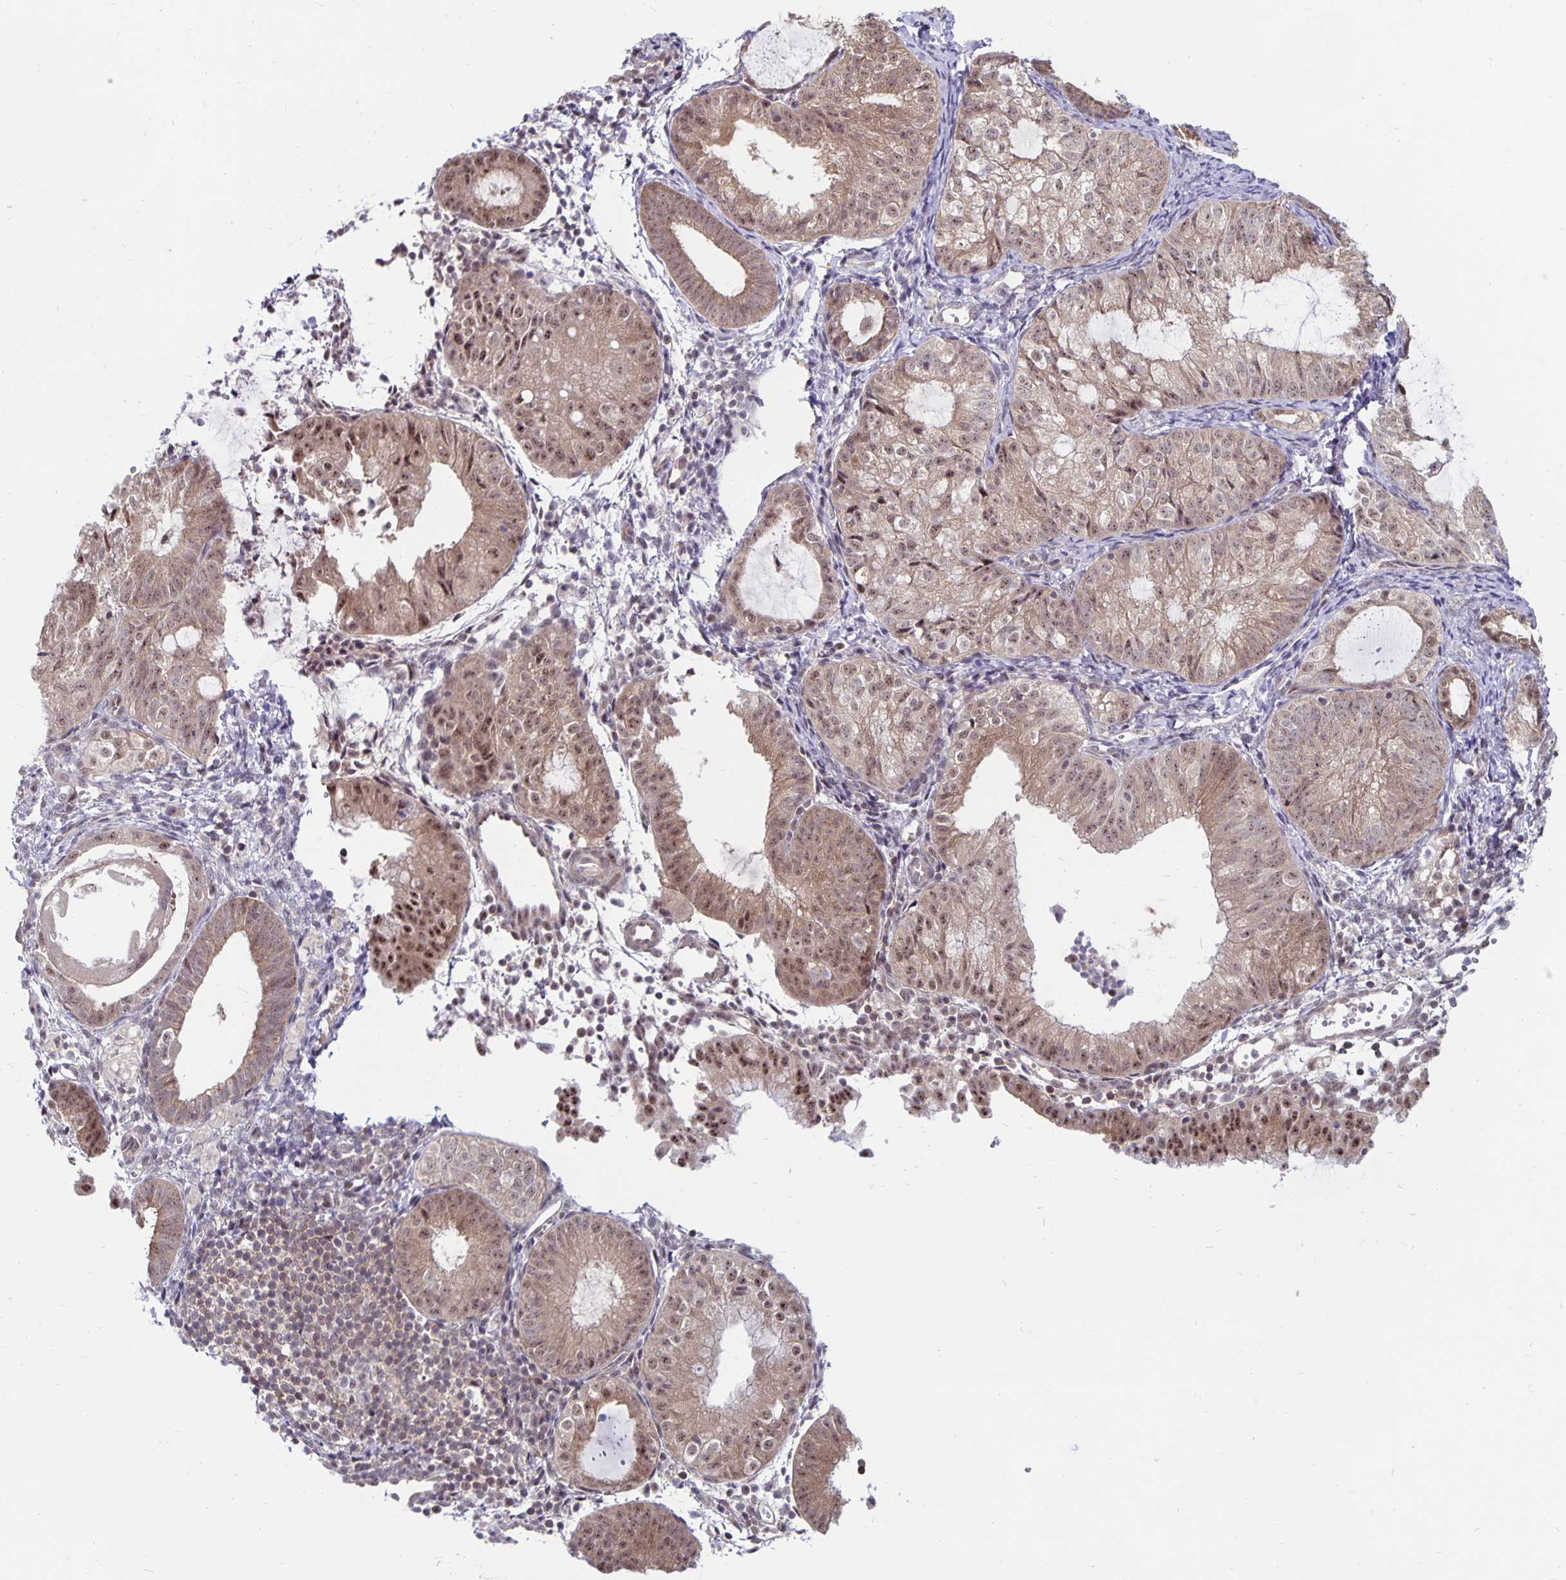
{"staining": {"intensity": "weak", "quantity": ">75%", "location": "nuclear"}, "tissue": "endometrial cancer", "cell_type": "Tumor cells", "image_type": "cancer", "snomed": [{"axis": "morphology", "description": "Normal tissue, NOS"}, {"axis": "morphology", "description": "Adenocarcinoma, NOS"}, {"axis": "topography", "description": "Smooth muscle"}, {"axis": "topography", "description": "Endometrium"}, {"axis": "topography", "description": "Myometrium, NOS"}], "caption": "Human endometrial cancer (adenocarcinoma) stained with a brown dye shows weak nuclear positive positivity in approximately >75% of tumor cells.", "gene": "EXOC6B", "patient": {"sex": "female", "age": 81}}